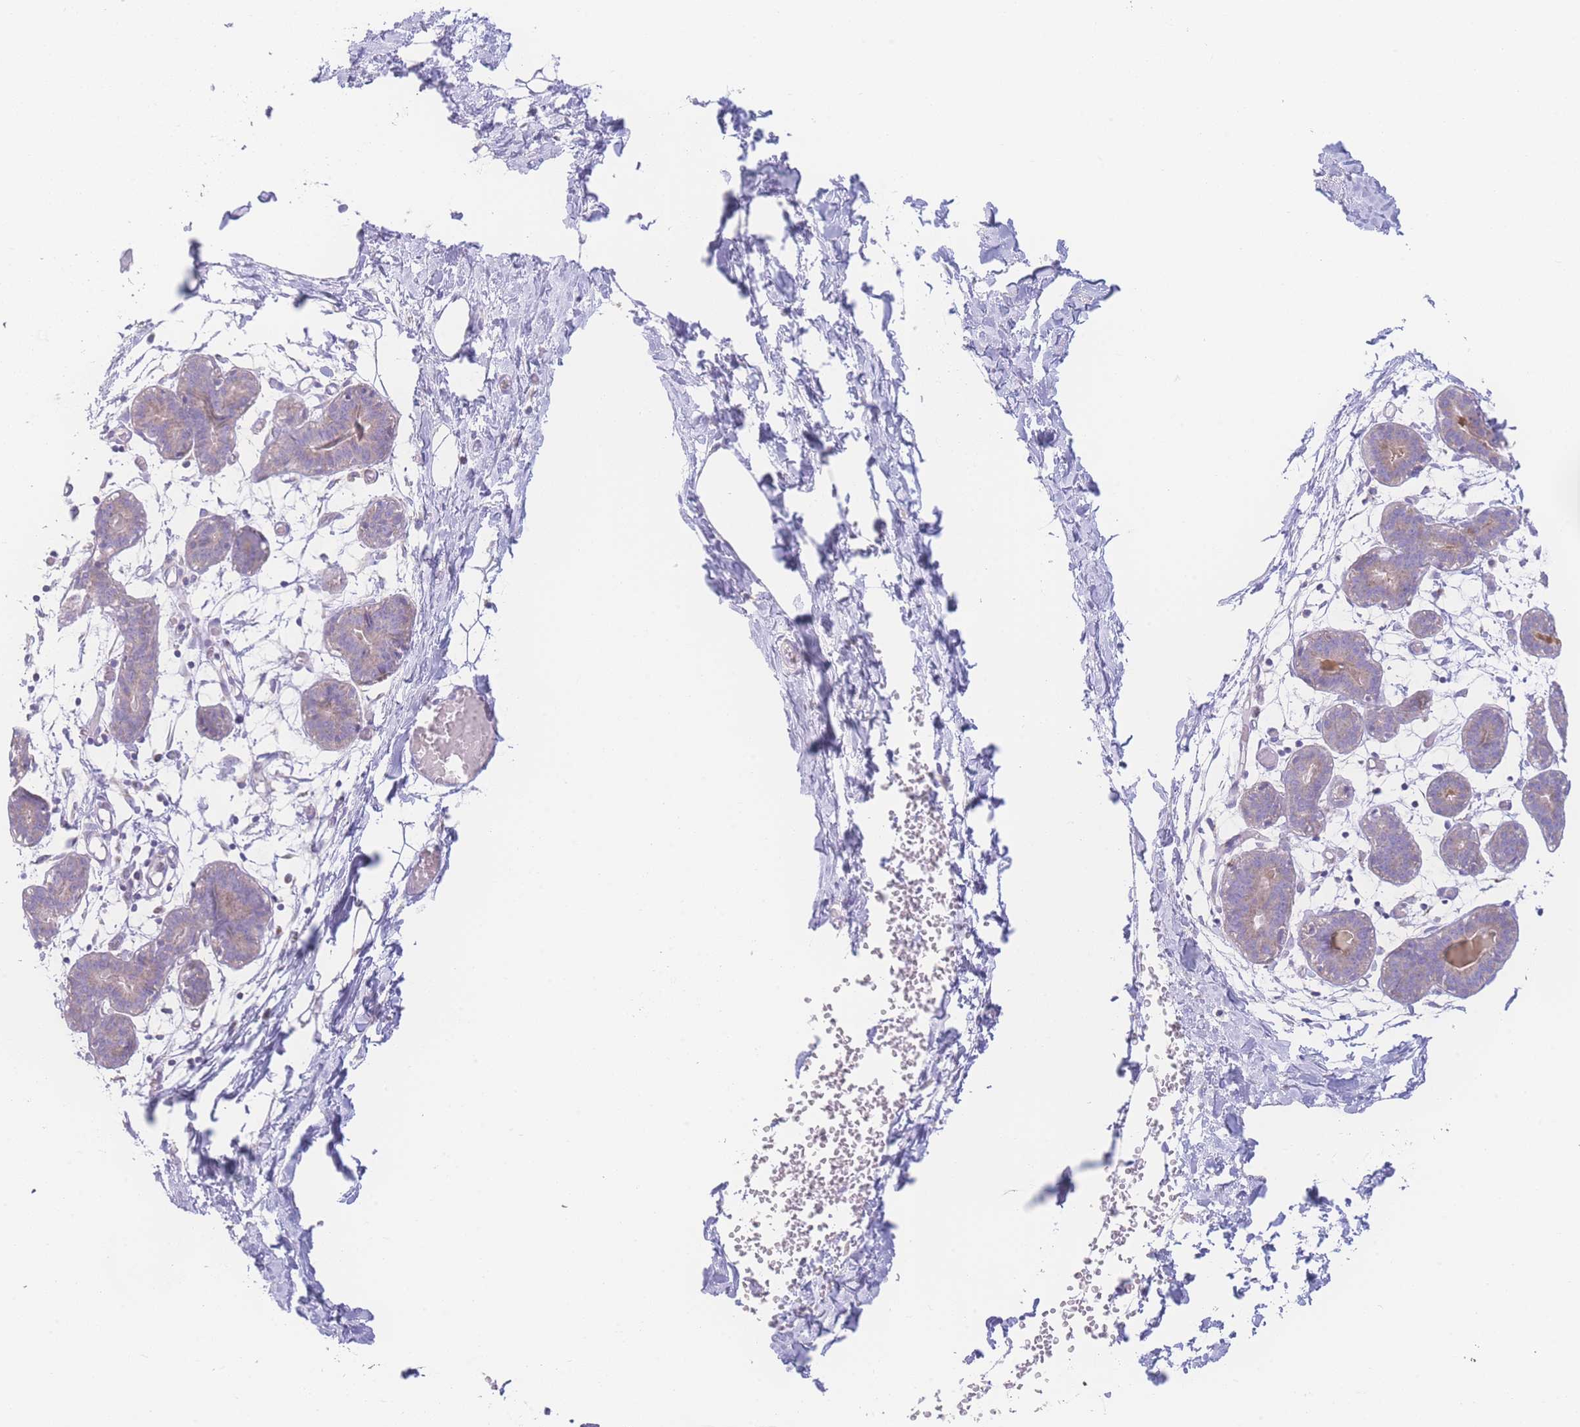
{"staining": {"intensity": "negative", "quantity": "none", "location": "none"}, "tissue": "breast", "cell_type": "Adipocytes", "image_type": "normal", "snomed": [{"axis": "morphology", "description": "Normal tissue, NOS"}, {"axis": "topography", "description": "Breast"}], "caption": "There is no significant expression in adipocytes of breast. (Brightfield microscopy of DAB immunohistochemistry at high magnification).", "gene": "NBEAL1", "patient": {"sex": "female", "age": 27}}